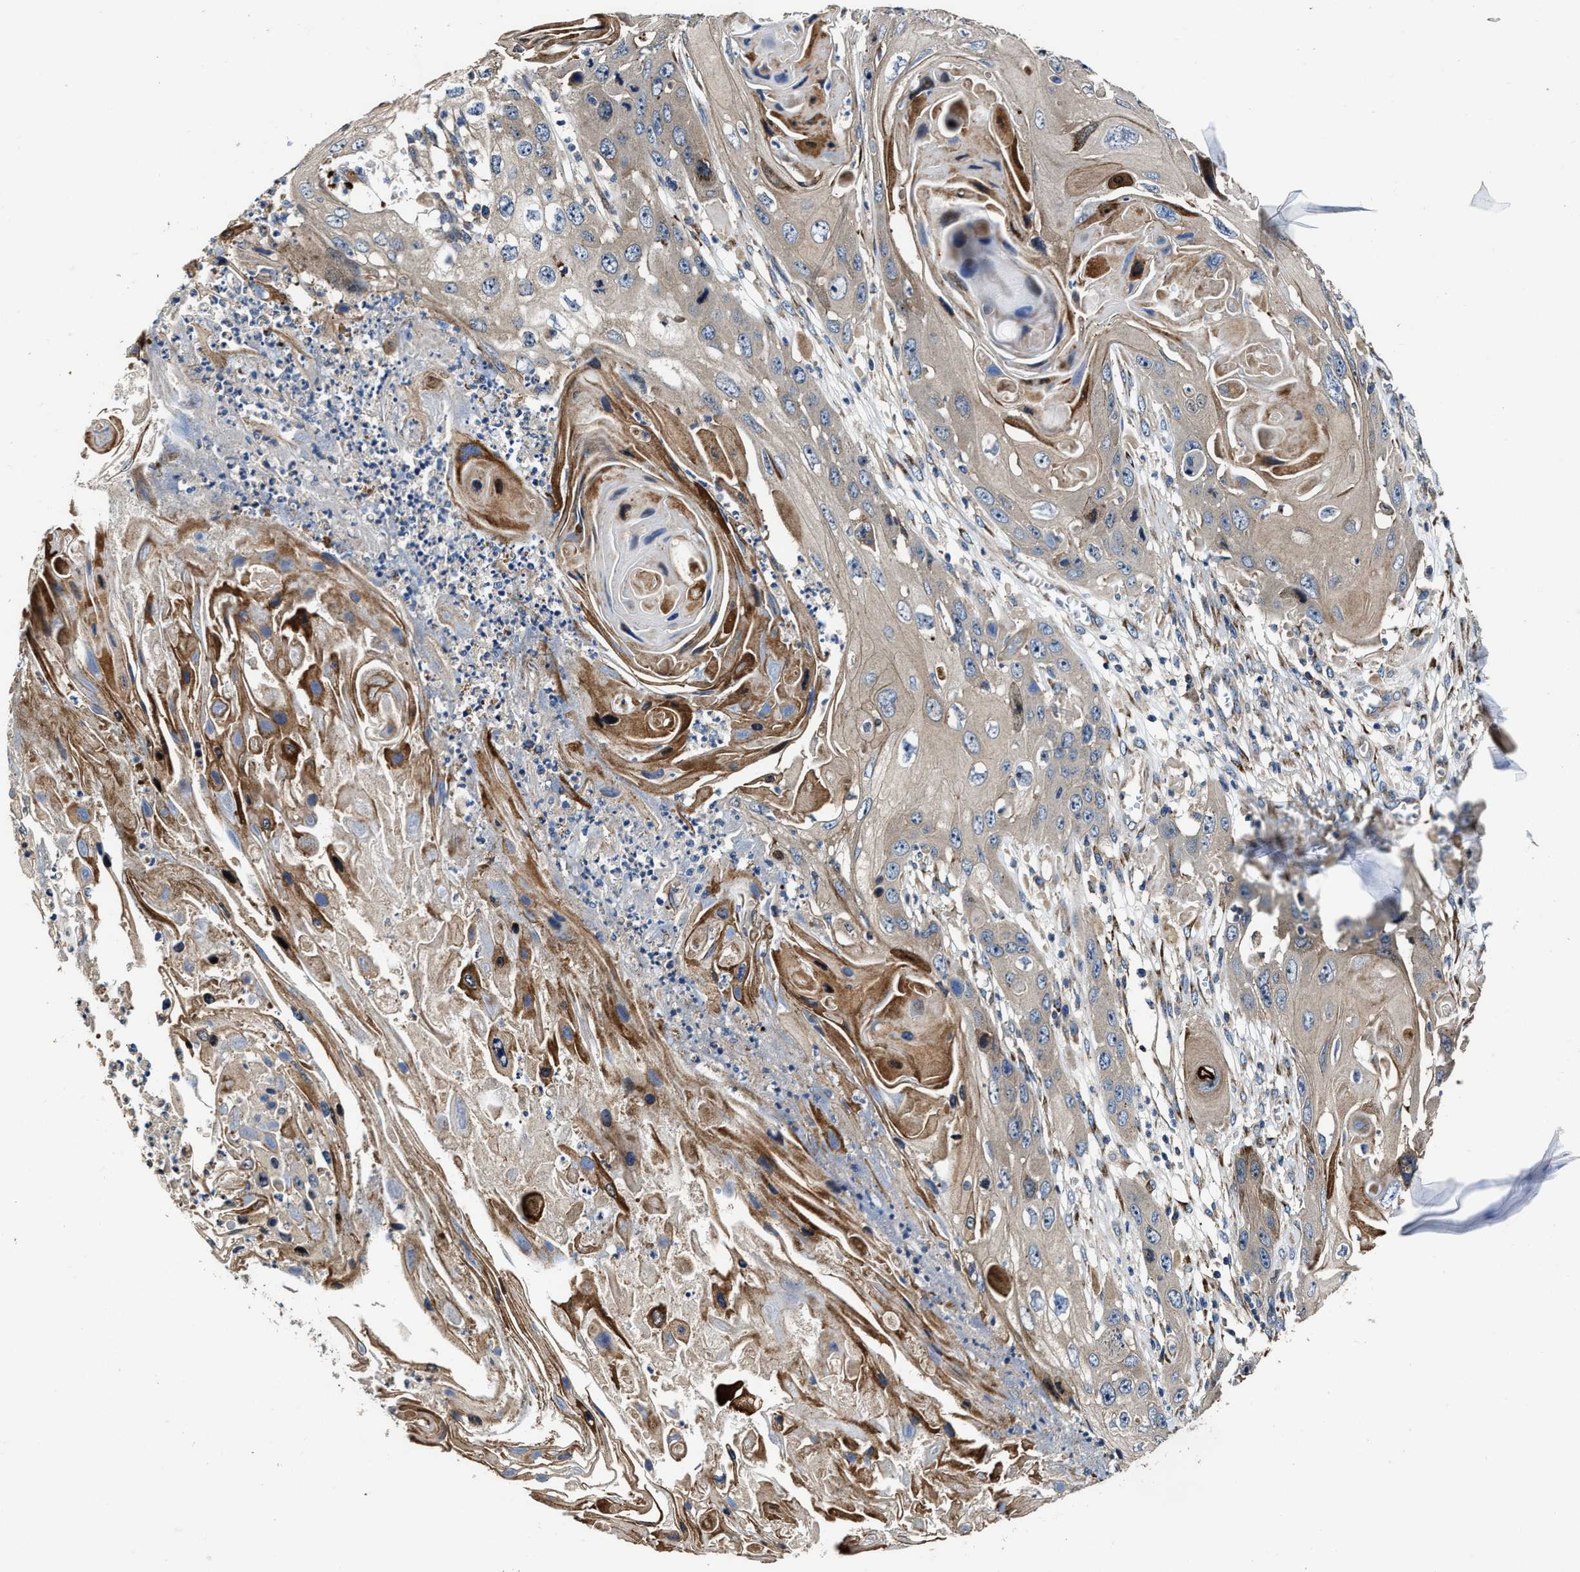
{"staining": {"intensity": "moderate", "quantity": "<25%", "location": "cytoplasmic/membranous"}, "tissue": "skin cancer", "cell_type": "Tumor cells", "image_type": "cancer", "snomed": [{"axis": "morphology", "description": "Squamous cell carcinoma, NOS"}, {"axis": "topography", "description": "Skin"}], "caption": "Immunohistochemical staining of human skin cancer (squamous cell carcinoma) reveals moderate cytoplasmic/membranous protein positivity in about <25% of tumor cells.", "gene": "PTAR1", "patient": {"sex": "male", "age": 55}}